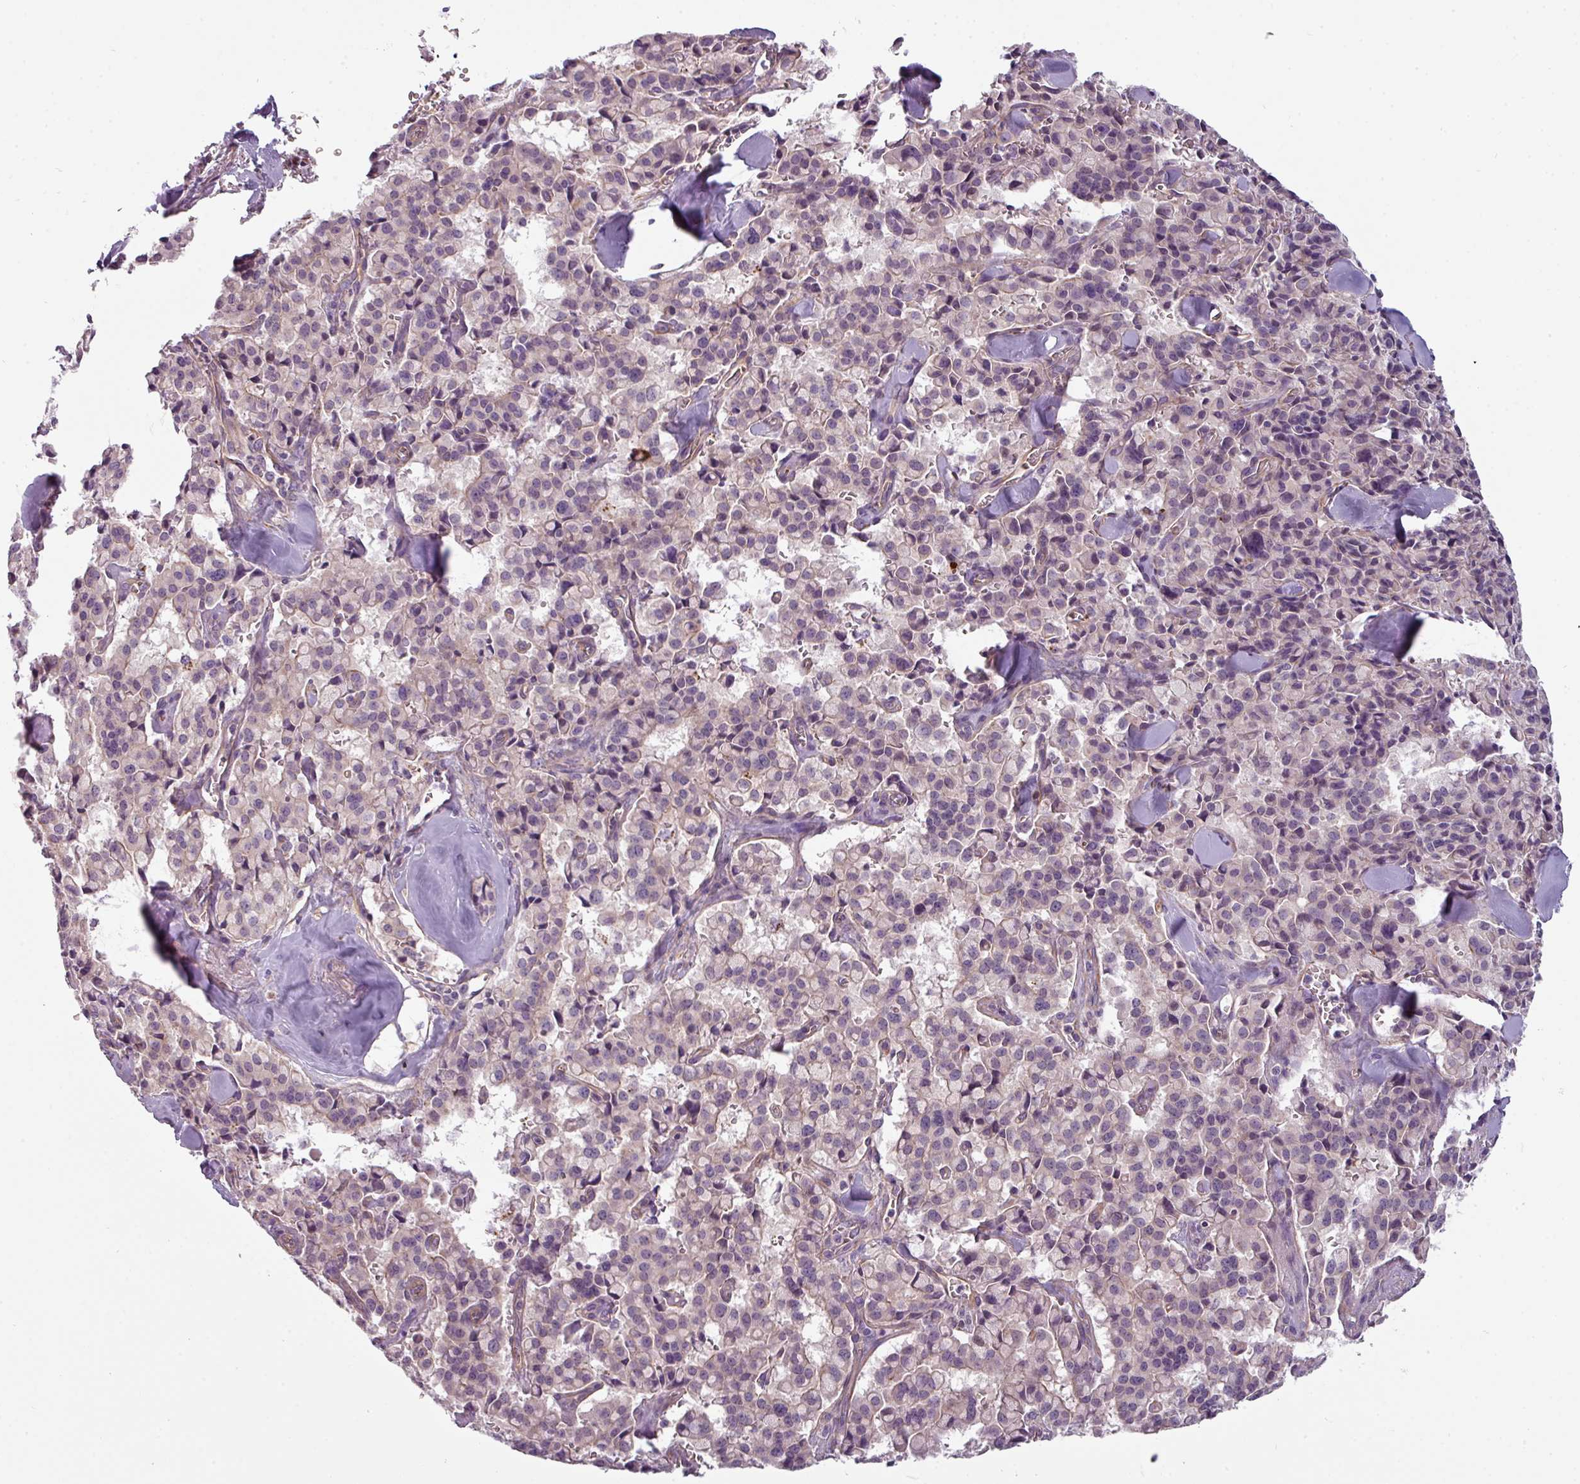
{"staining": {"intensity": "negative", "quantity": "none", "location": "none"}, "tissue": "pancreatic cancer", "cell_type": "Tumor cells", "image_type": "cancer", "snomed": [{"axis": "morphology", "description": "Adenocarcinoma, NOS"}, {"axis": "topography", "description": "Pancreas"}], "caption": "The micrograph demonstrates no significant expression in tumor cells of pancreatic cancer (adenocarcinoma).", "gene": "BUD23", "patient": {"sex": "male", "age": 65}}